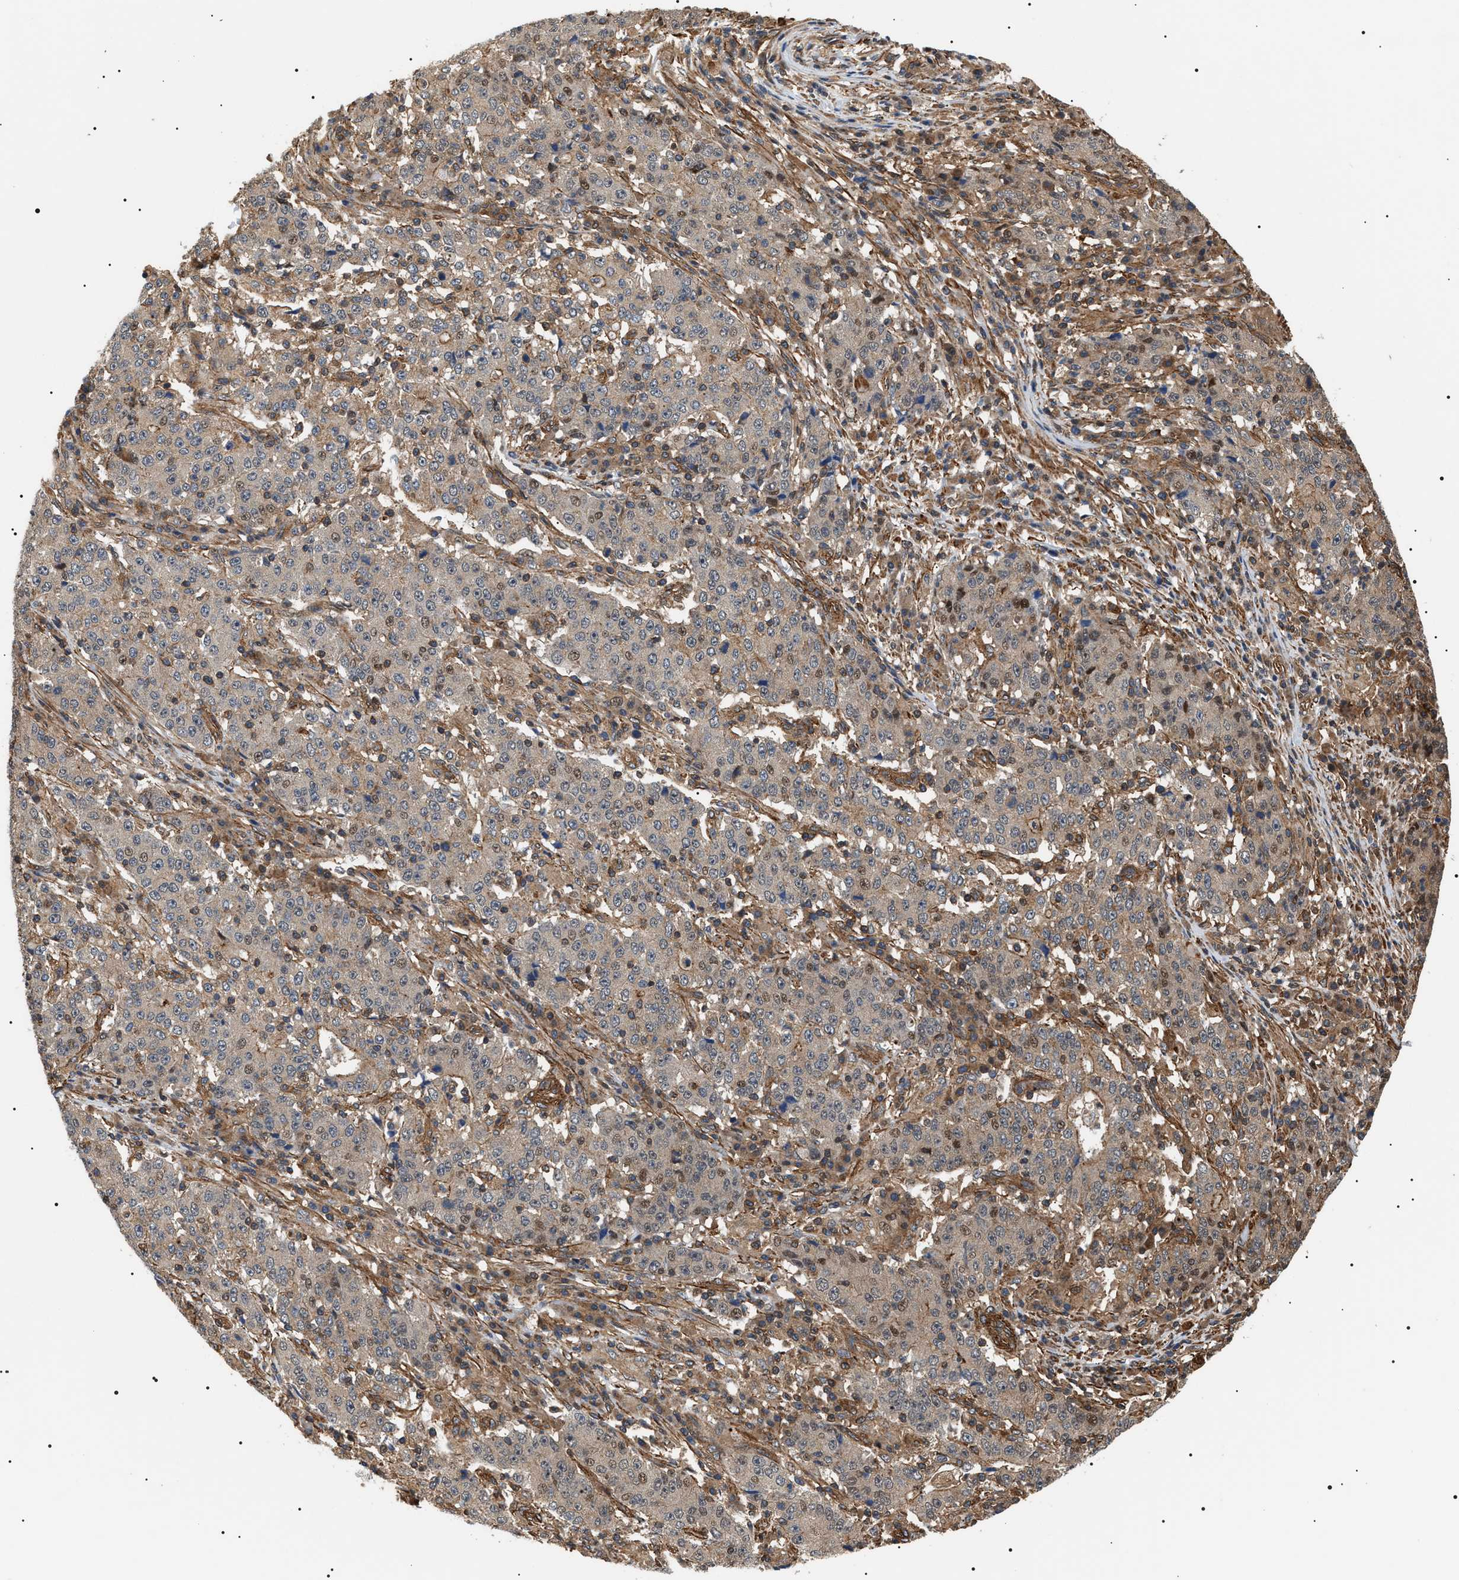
{"staining": {"intensity": "weak", "quantity": "<25%", "location": "cytoplasmic/membranous"}, "tissue": "stomach cancer", "cell_type": "Tumor cells", "image_type": "cancer", "snomed": [{"axis": "morphology", "description": "Adenocarcinoma, NOS"}, {"axis": "topography", "description": "Stomach"}], "caption": "An immunohistochemistry (IHC) photomicrograph of stomach cancer is shown. There is no staining in tumor cells of stomach cancer.", "gene": "SH3GLB2", "patient": {"sex": "male", "age": 59}}